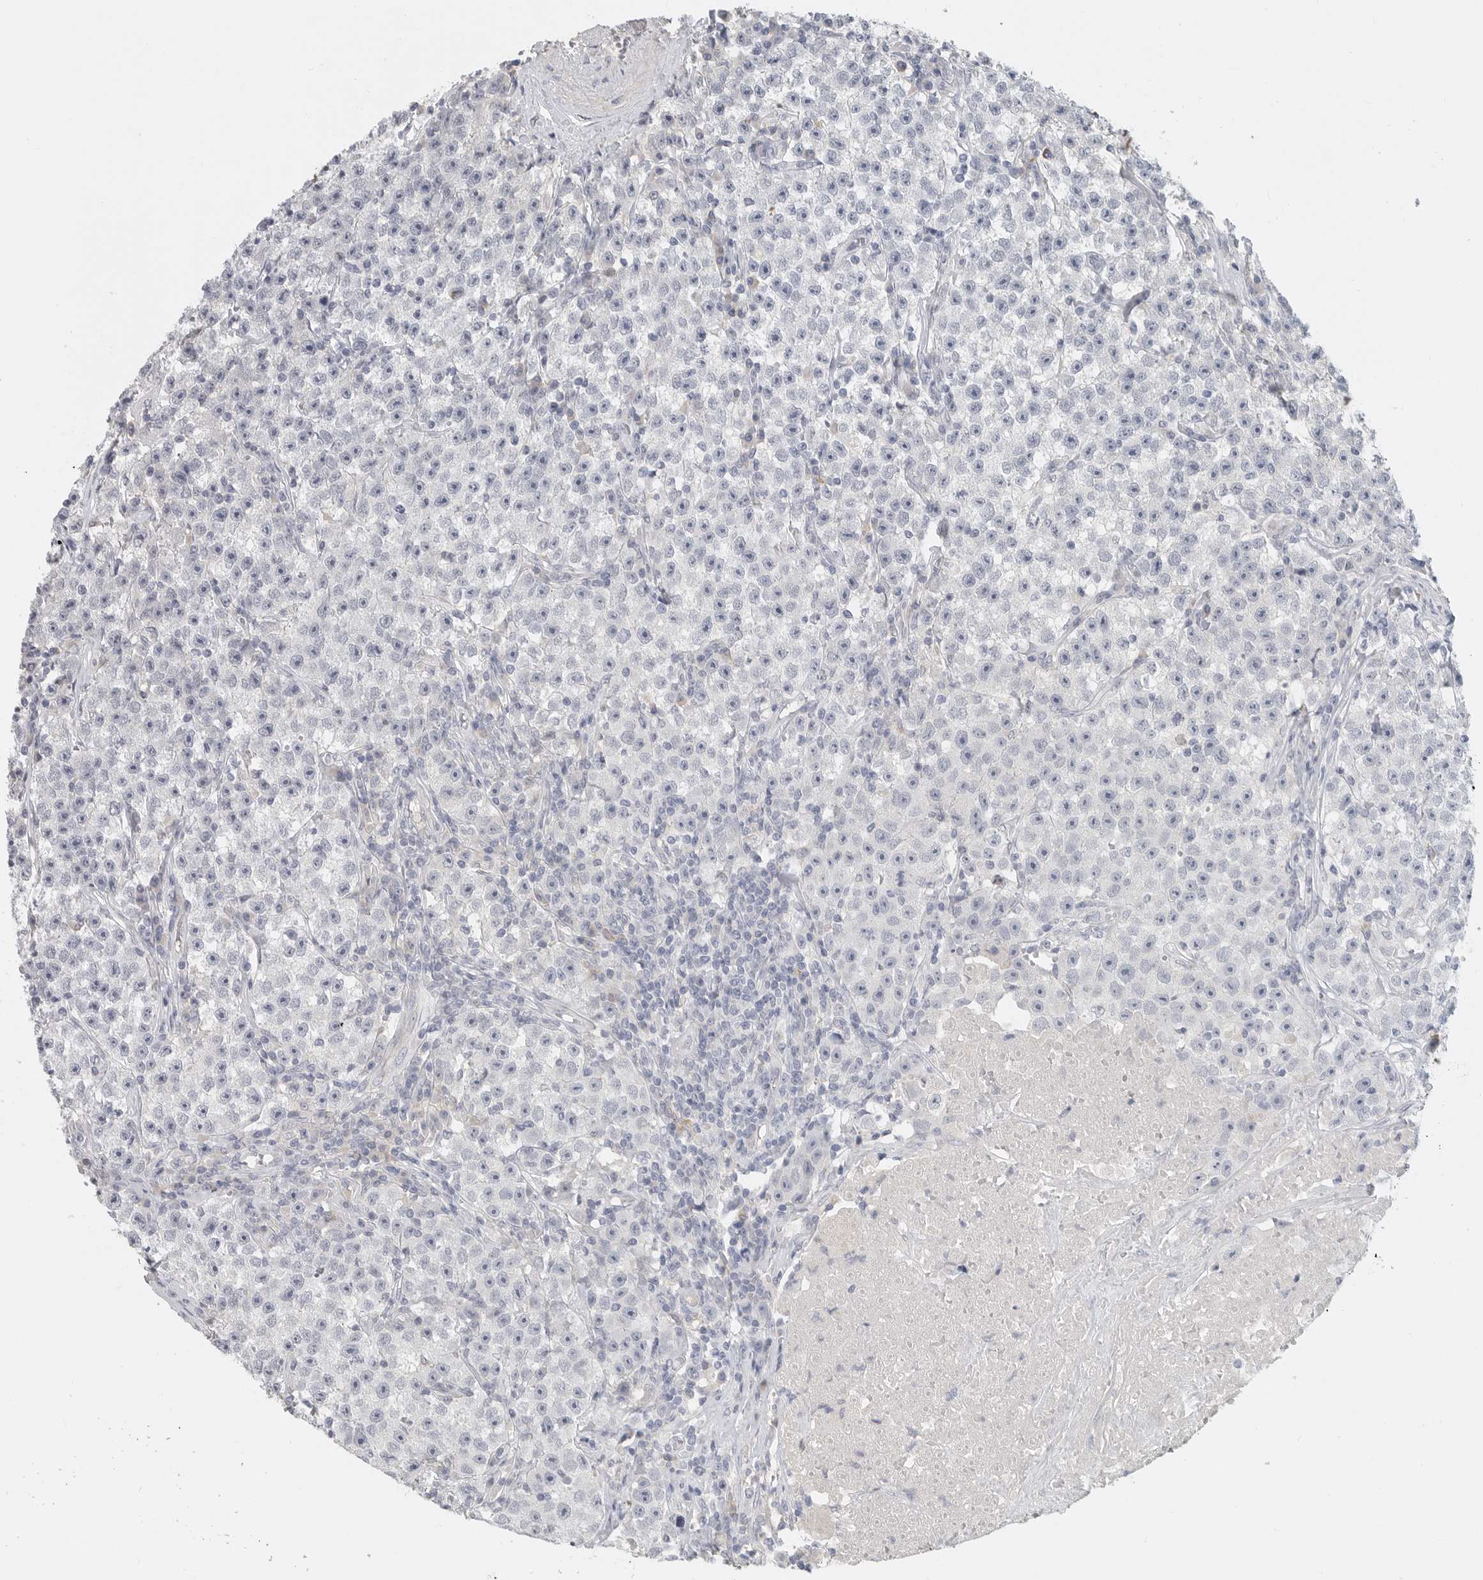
{"staining": {"intensity": "negative", "quantity": "none", "location": "none"}, "tissue": "testis cancer", "cell_type": "Tumor cells", "image_type": "cancer", "snomed": [{"axis": "morphology", "description": "Seminoma, NOS"}, {"axis": "topography", "description": "Testis"}], "caption": "There is no significant positivity in tumor cells of testis seminoma. (DAB immunohistochemistry, high magnification).", "gene": "PAM", "patient": {"sex": "male", "age": 22}}